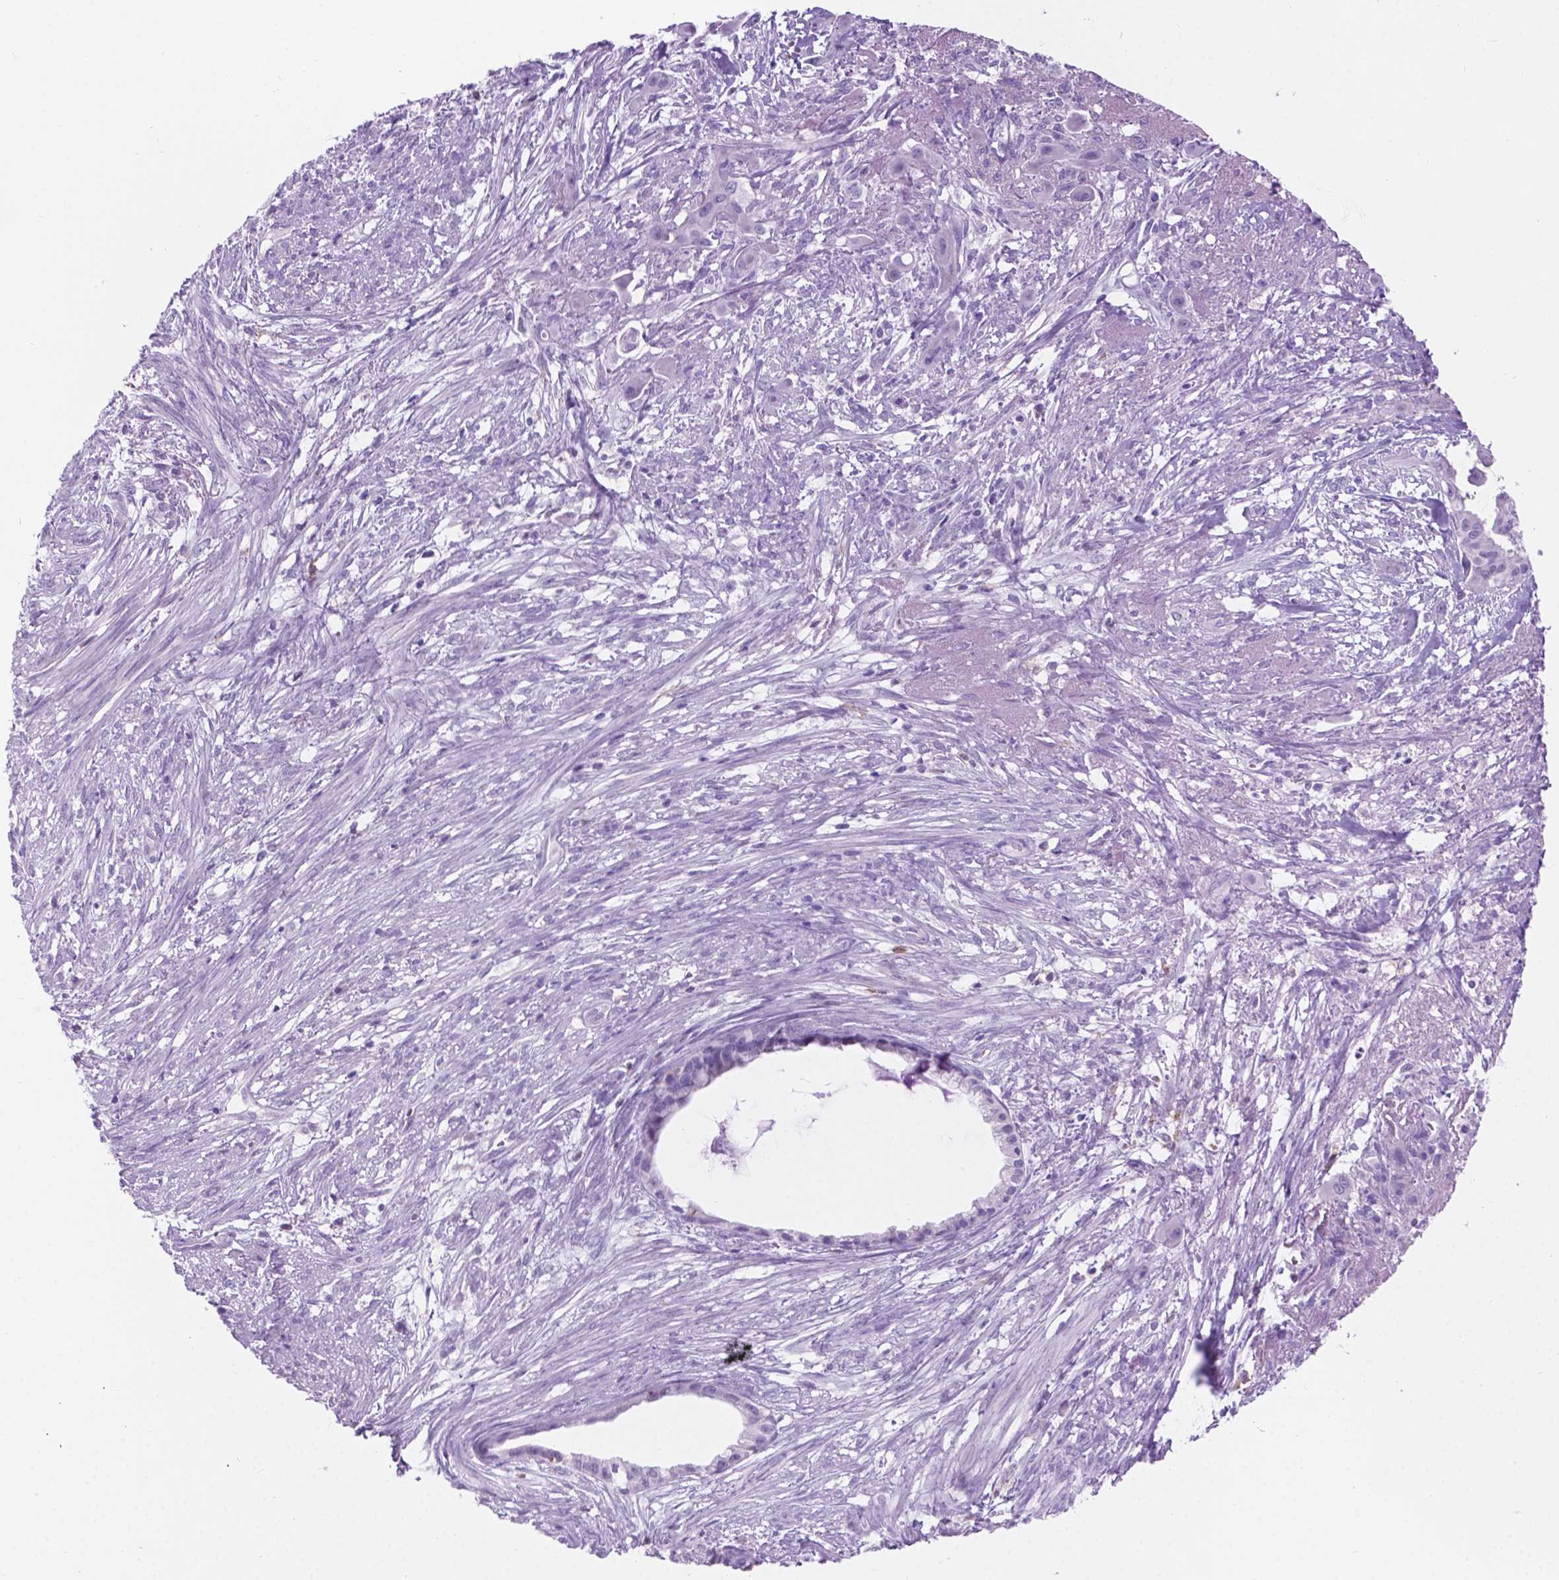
{"staining": {"intensity": "negative", "quantity": "none", "location": "none"}, "tissue": "endometrial cancer", "cell_type": "Tumor cells", "image_type": "cancer", "snomed": [{"axis": "morphology", "description": "Adenocarcinoma, NOS"}, {"axis": "topography", "description": "Endometrium"}], "caption": "Protein analysis of adenocarcinoma (endometrial) exhibits no significant positivity in tumor cells.", "gene": "GRIN2B", "patient": {"sex": "female", "age": 86}}